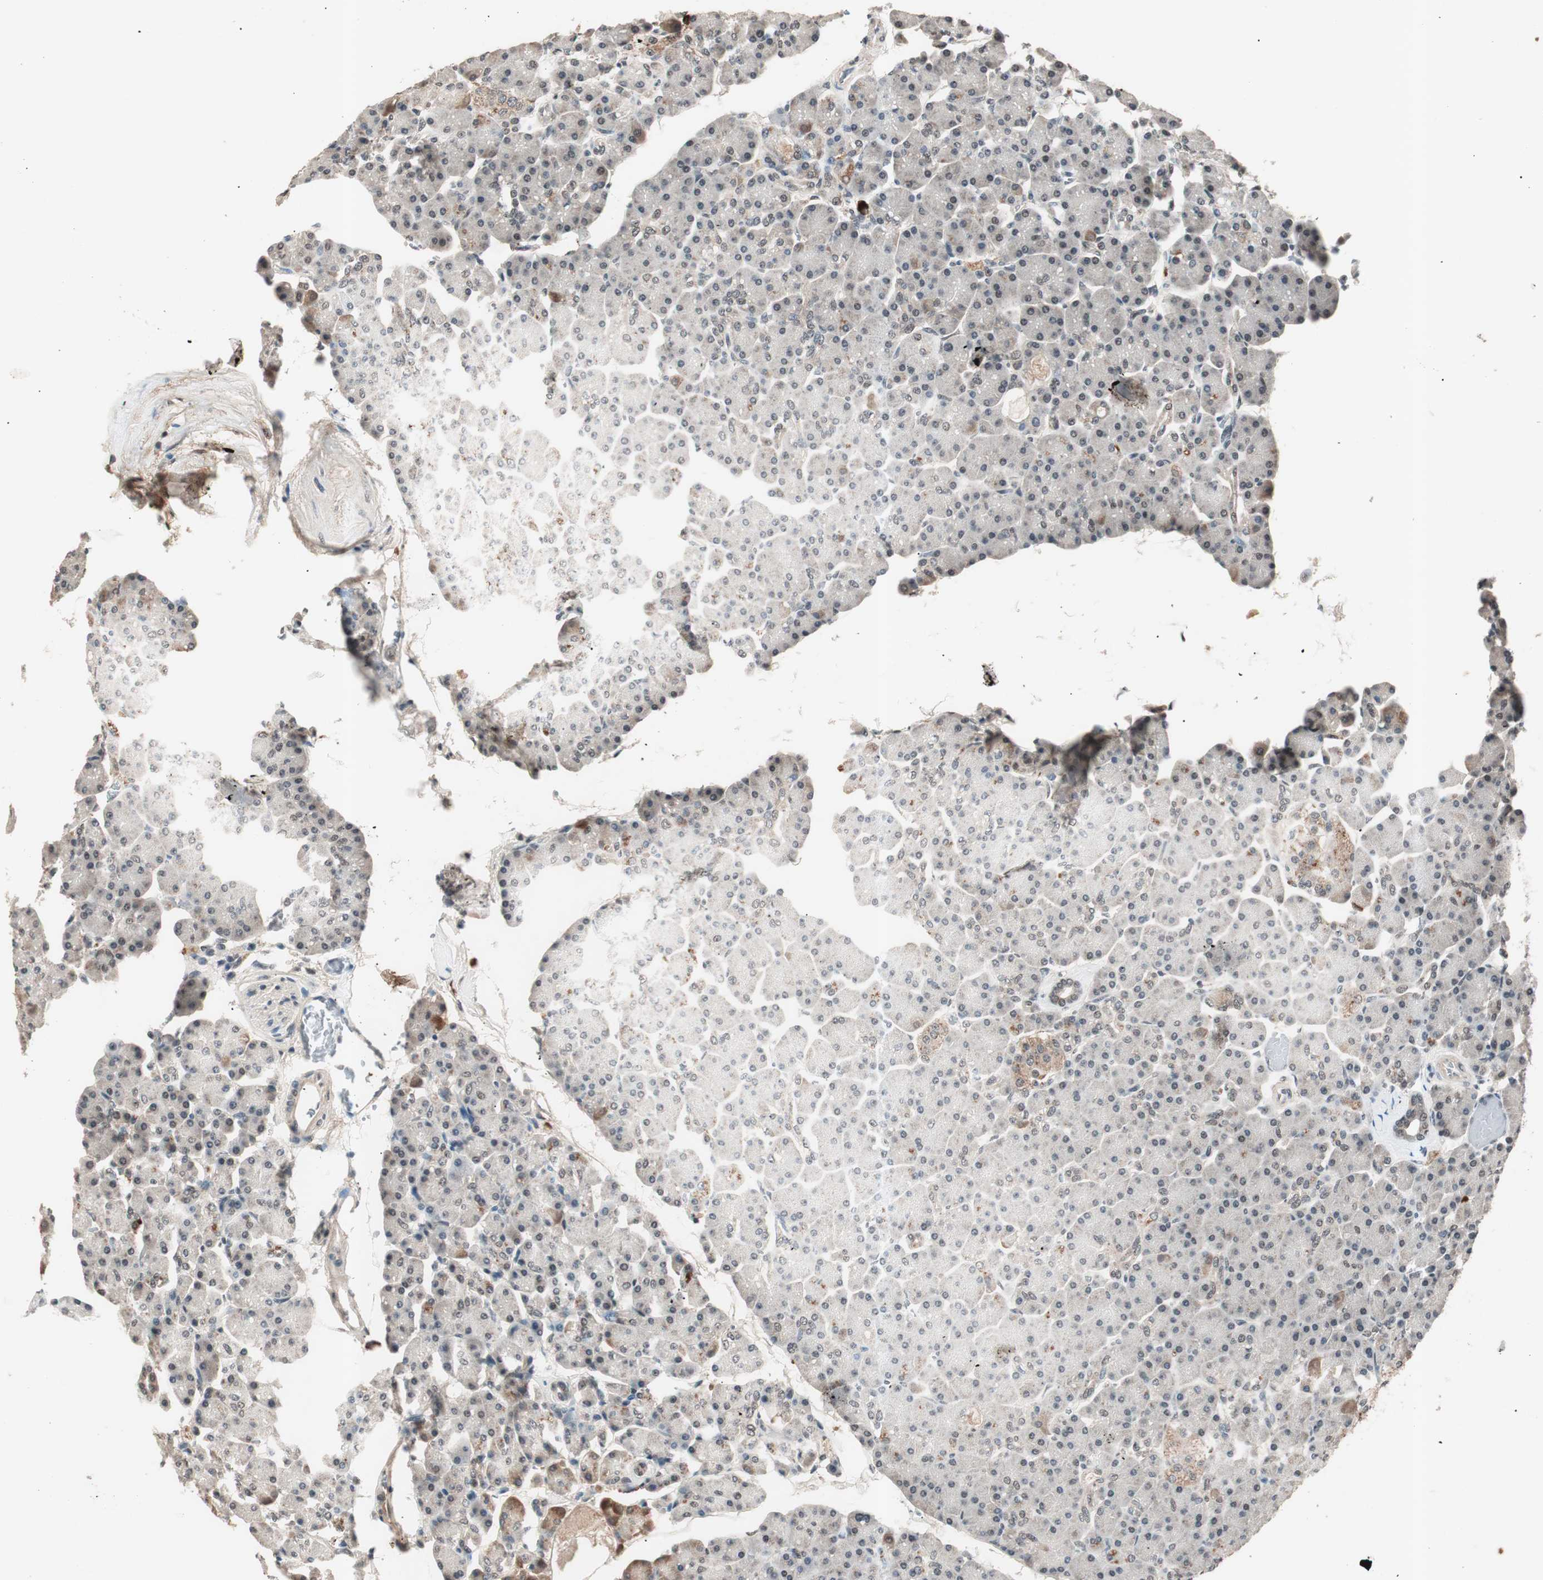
{"staining": {"intensity": "weak", "quantity": "<25%", "location": "nuclear"}, "tissue": "pancreas", "cell_type": "Exocrine glandular cells", "image_type": "normal", "snomed": [{"axis": "morphology", "description": "Normal tissue, NOS"}, {"axis": "topography", "description": "Pancreas"}], "caption": "Immunohistochemistry histopathology image of benign human pancreas stained for a protein (brown), which shows no positivity in exocrine glandular cells.", "gene": "NFRKB", "patient": {"sex": "female", "age": 43}}